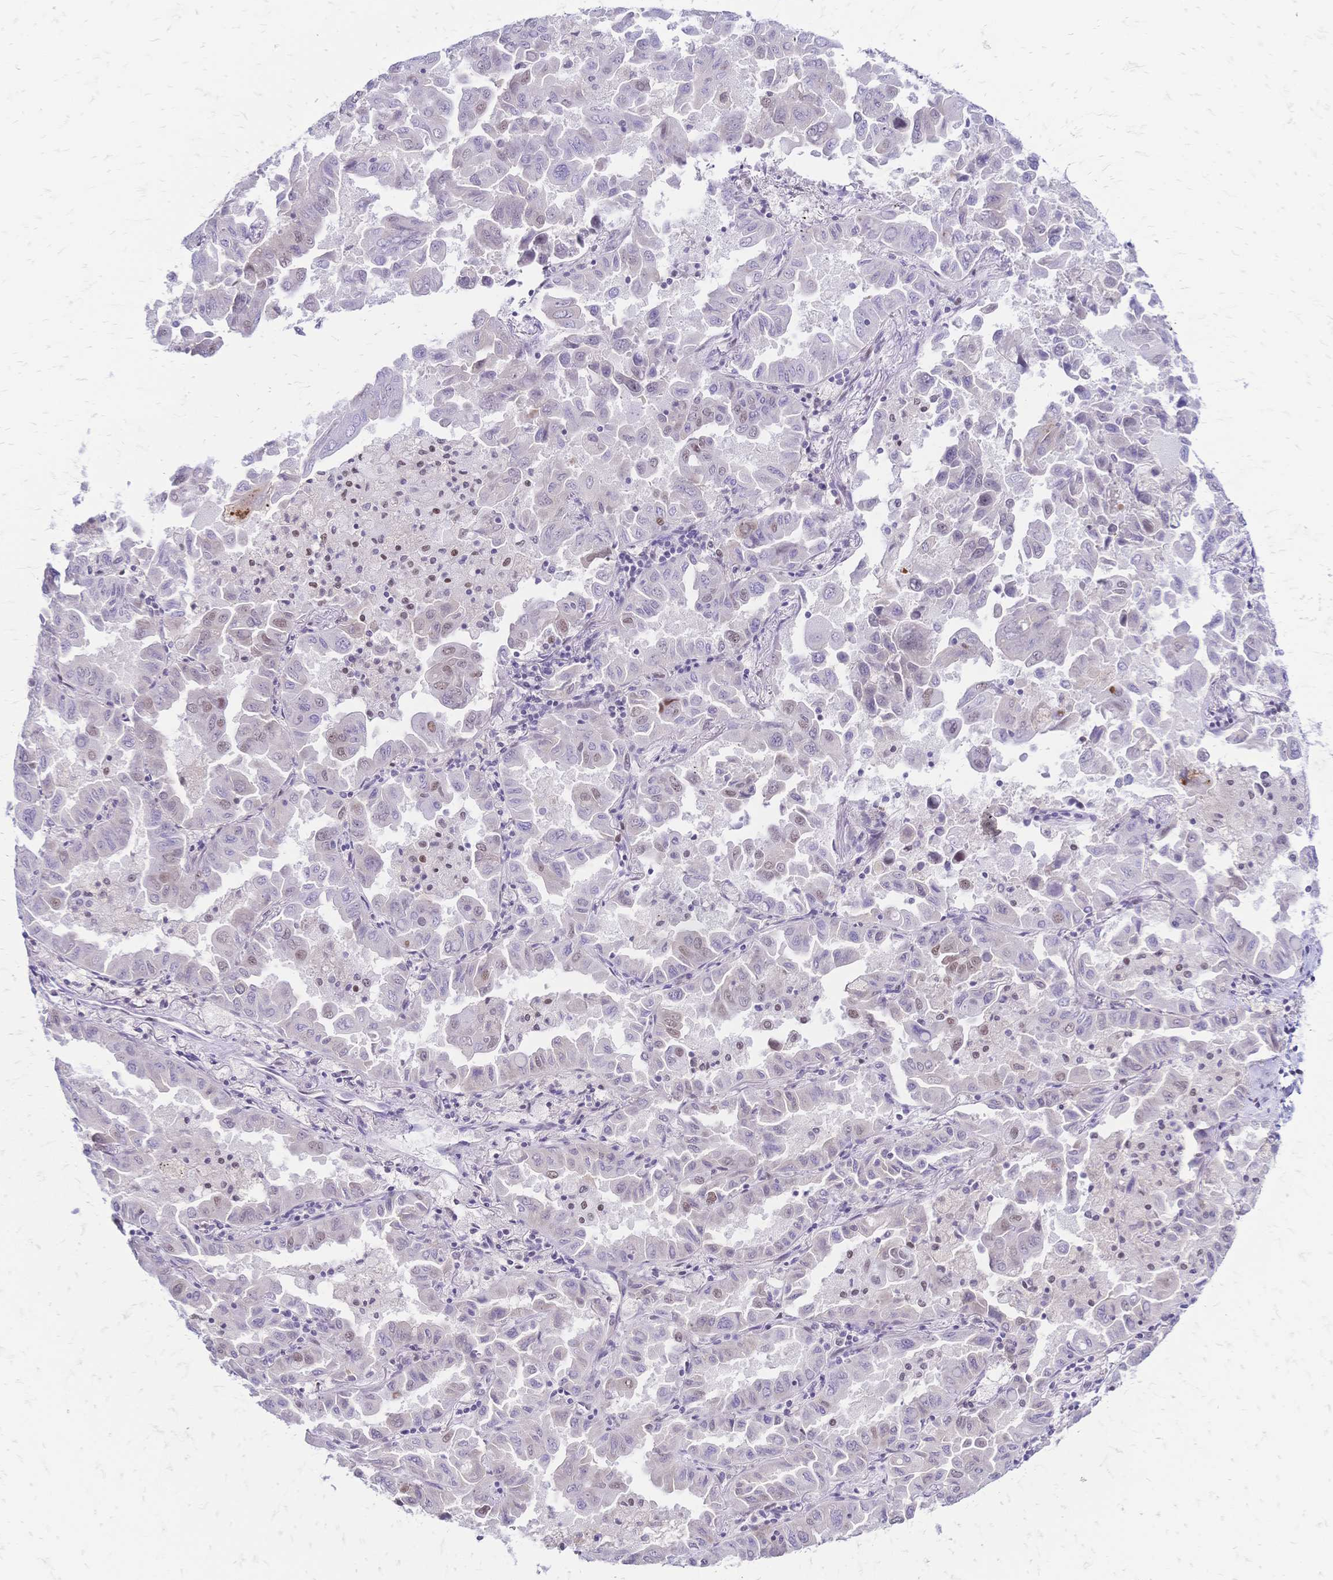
{"staining": {"intensity": "moderate", "quantity": "<25%", "location": "nuclear"}, "tissue": "lung cancer", "cell_type": "Tumor cells", "image_type": "cancer", "snomed": [{"axis": "morphology", "description": "Adenocarcinoma, NOS"}, {"axis": "topography", "description": "Lung"}], "caption": "Protein analysis of lung cancer (adenocarcinoma) tissue exhibits moderate nuclear expression in about <25% of tumor cells.", "gene": "NFIC", "patient": {"sex": "male", "age": 64}}